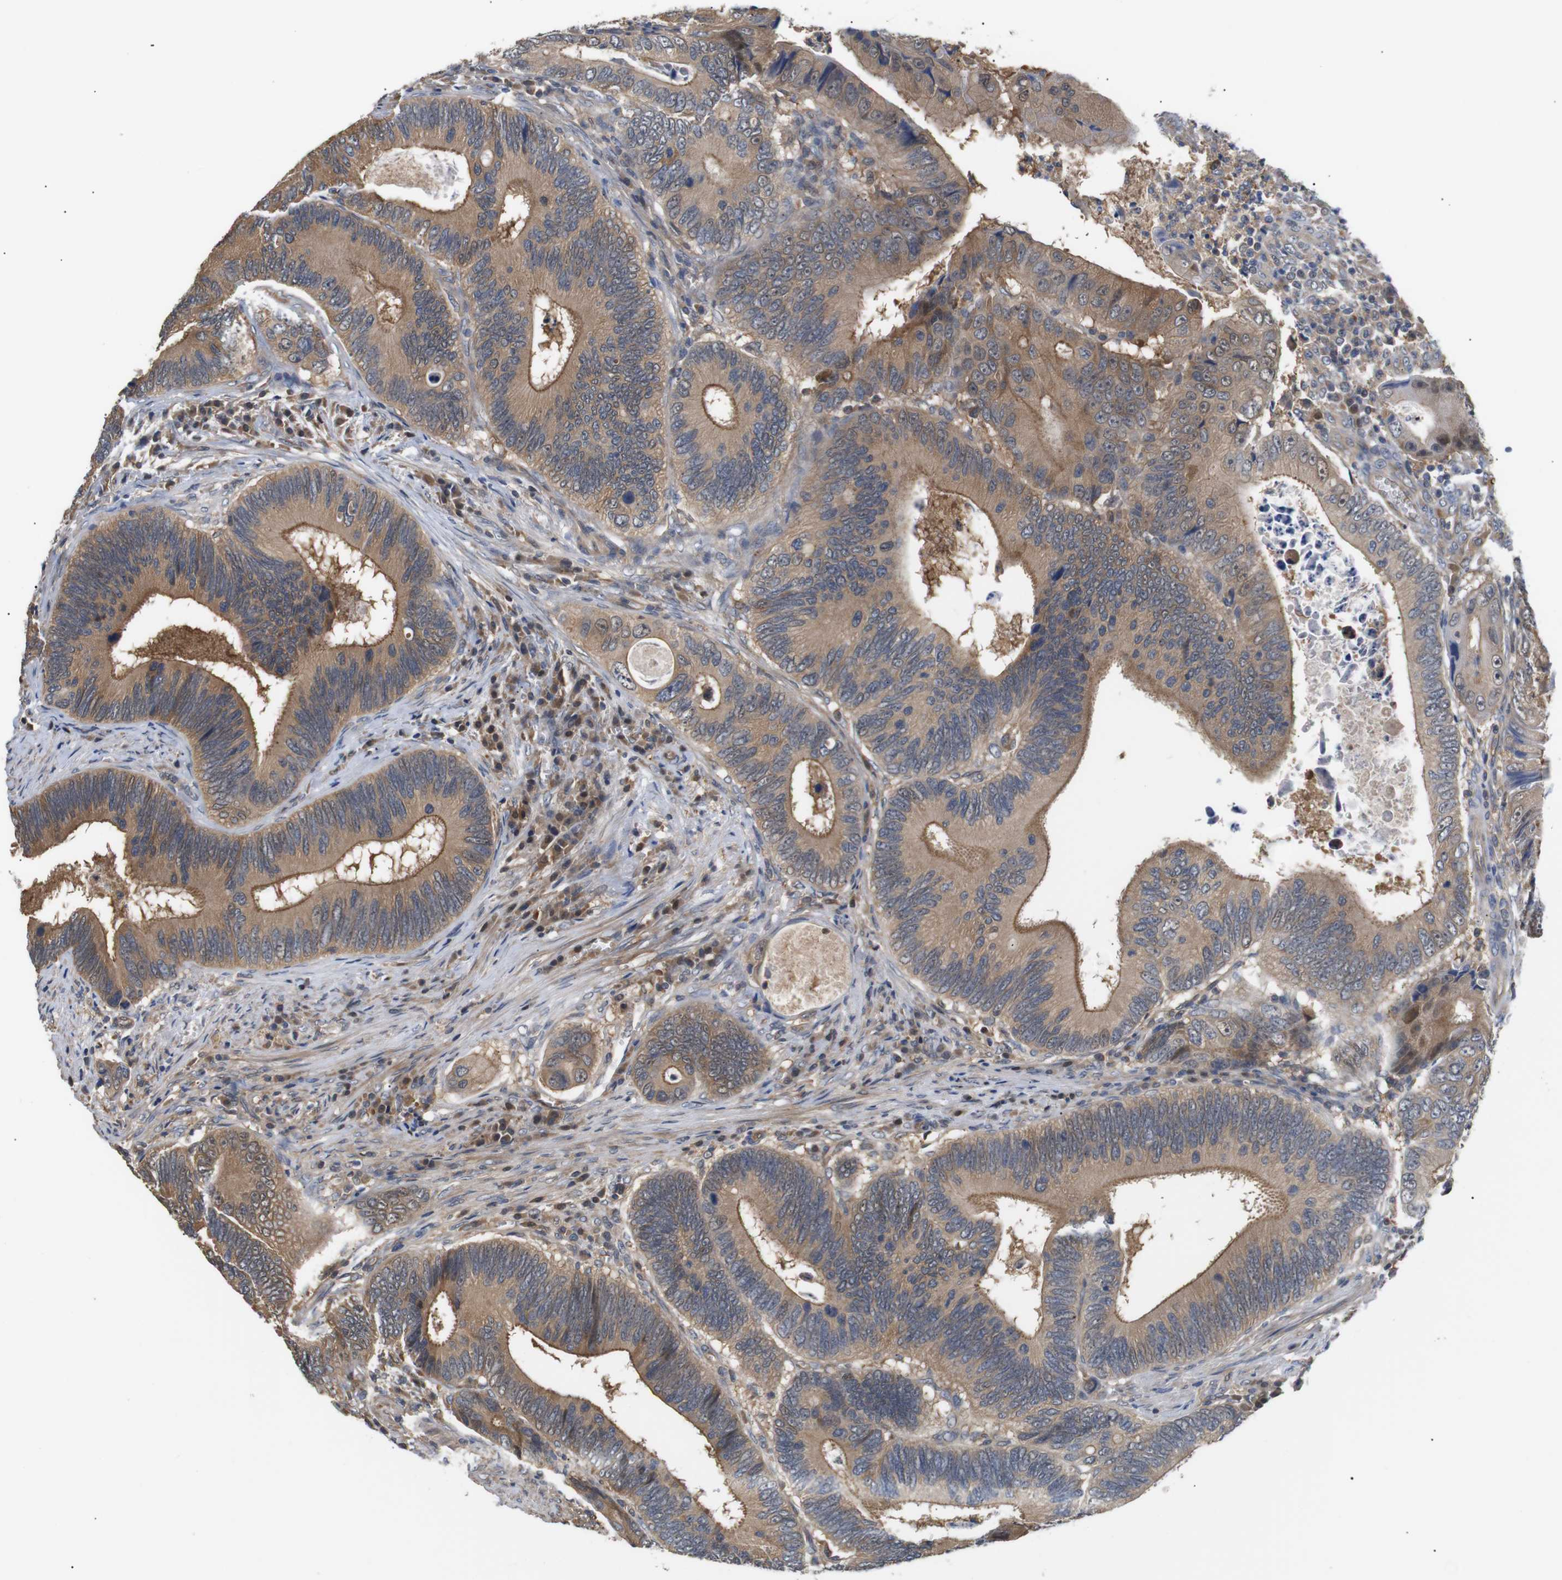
{"staining": {"intensity": "moderate", "quantity": ">75%", "location": "cytoplasmic/membranous"}, "tissue": "colorectal cancer", "cell_type": "Tumor cells", "image_type": "cancer", "snomed": [{"axis": "morphology", "description": "Inflammation, NOS"}, {"axis": "morphology", "description": "Adenocarcinoma, NOS"}, {"axis": "topography", "description": "Colon"}], "caption": "Protein staining of colorectal adenocarcinoma tissue demonstrates moderate cytoplasmic/membranous expression in about >75% of tumor cells.", "gene": "DDR1", "patient": {"sex": "male", "age": 72}}